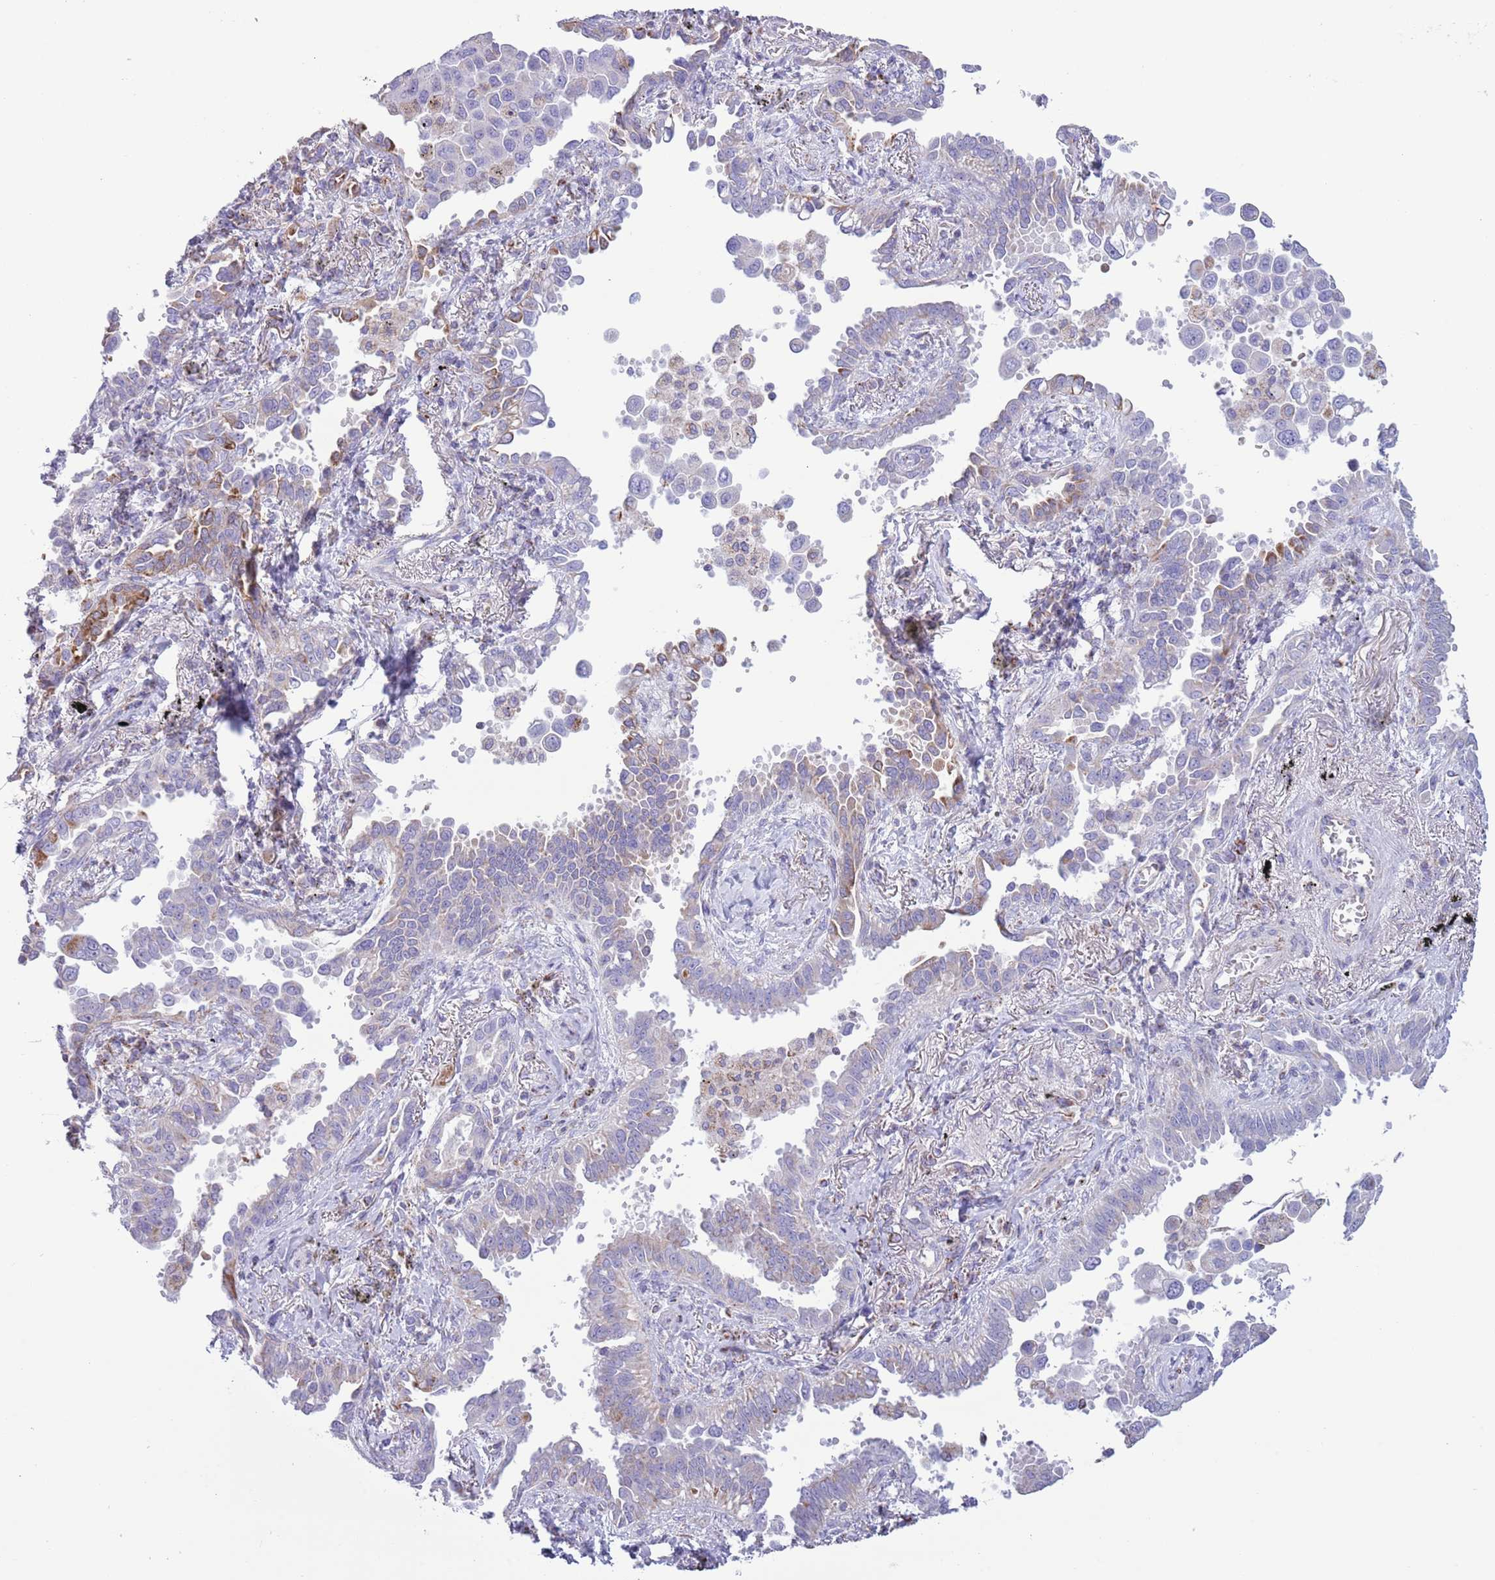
{"staining": {"intensity": "moderate", "quantity": "<25%", "location": "cytoplasmic/membranous"}, "tissue": "lung cancer", "cell_type": "Tumor cells", "image_type": "cancer", "snomed": [{"axis": "morphology", "description": "Adenocarcinoma, NOS"}, {"axis": "topography", "description": "Lung"}], "caption": "The histopathology image shows staining of adenocarcinoma (lung), revealing moderate cytoplasmic/membranous protein staining (brown color) within tumor cells. (DAB (3,3'-diaminobenzidine) IHC, brown staining for protein, blue staining for nuclei).", "gene": "ATP6V1B1", "patient": {"sex": "male", "age": 67}}